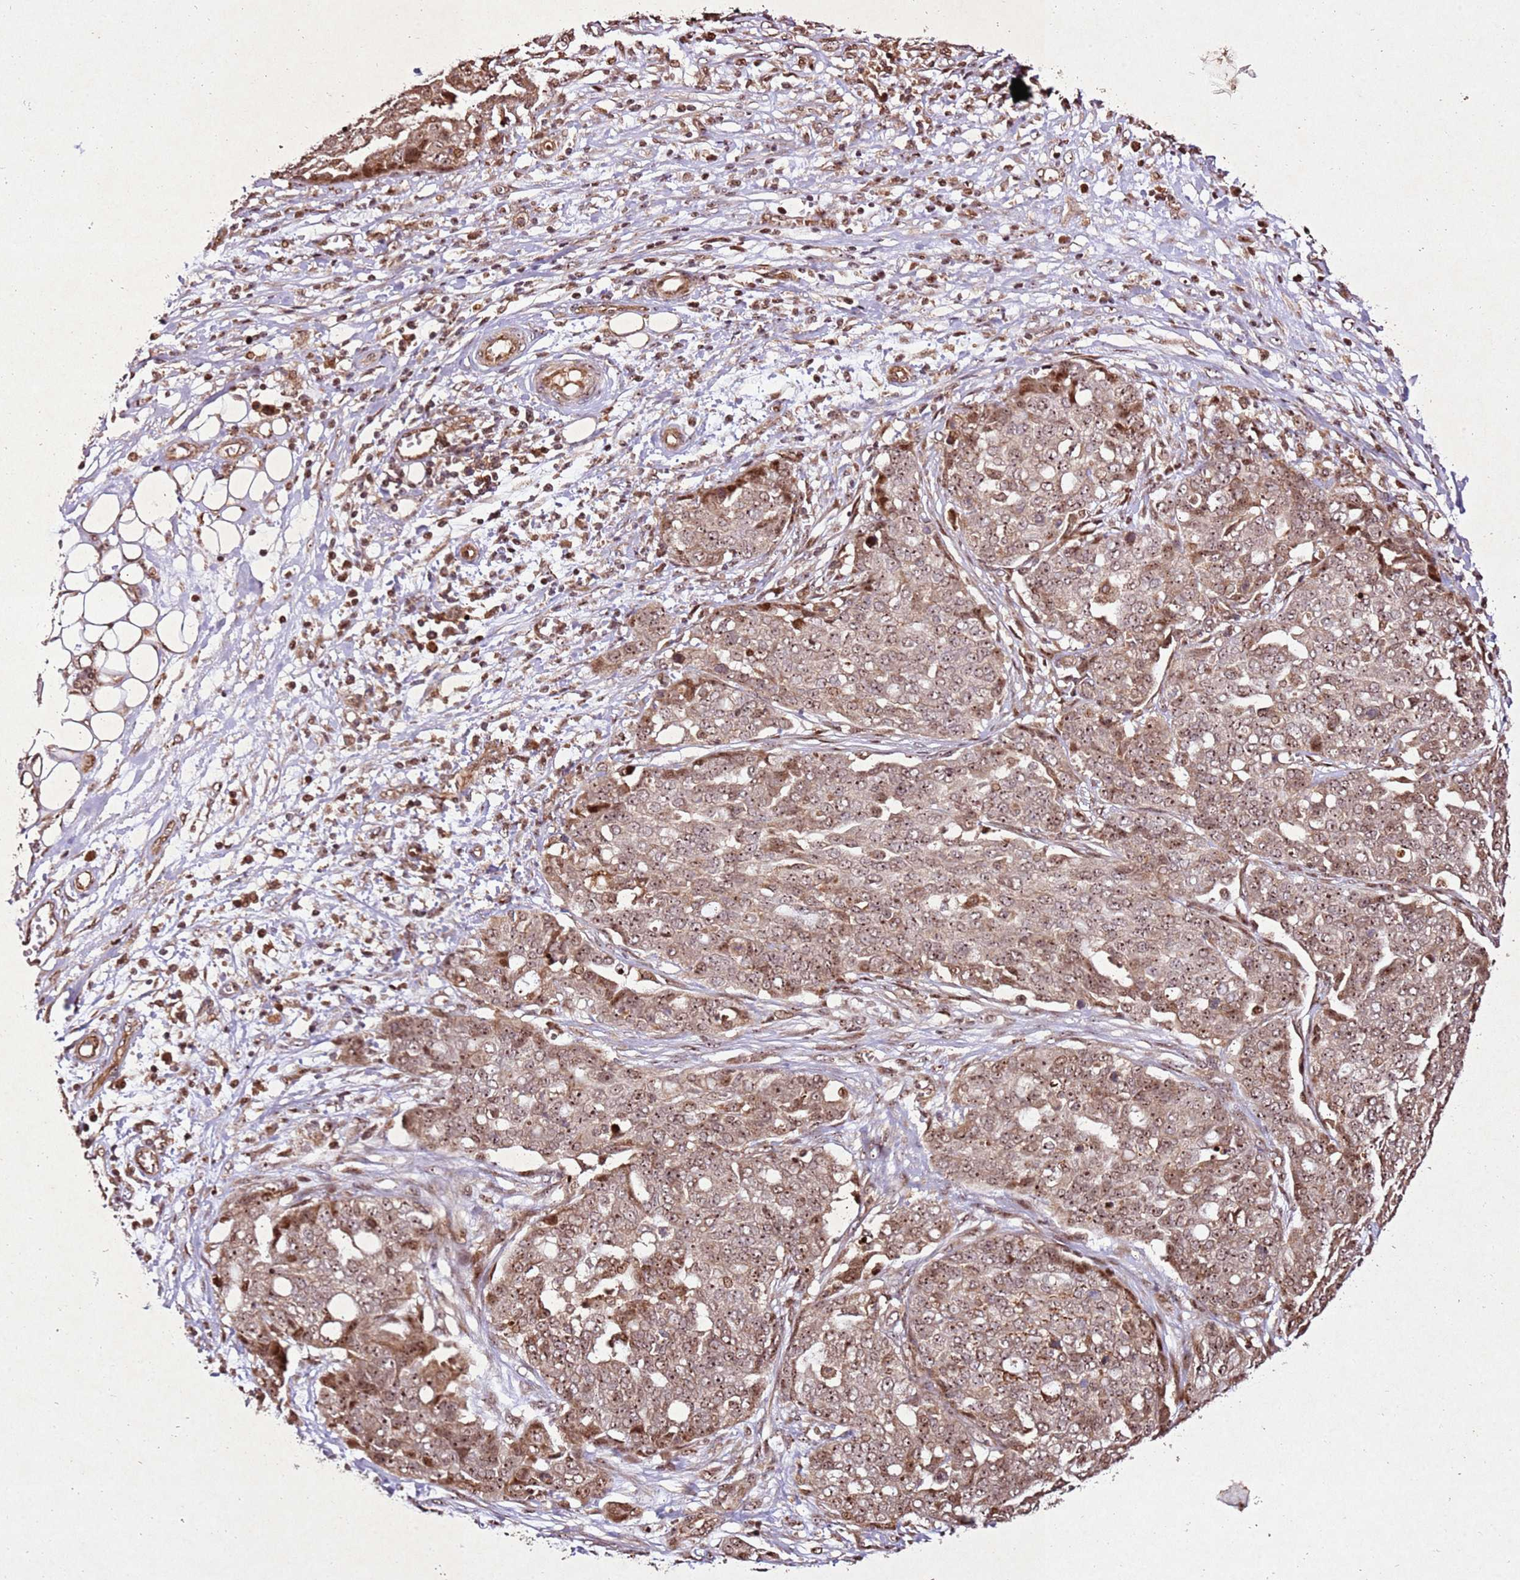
{"staining": {"intensity": "moderate", "quantity": ">75%", "location": "cytoplasmic/membranous,nuclear"}, "tissue": "ovarian cancer", "cell_type": "Tumor cells", "image_type": "cancer", "snomed": [{"axis": "morphology", "description": "Cystadenocarcinoma, serous, NOS"}, {"axis": "topography", "description": "Soft tissue"}, {"axis": "topography", "description": "Ovary"}], "caption": "Tumor cells show medium levels of moderate cytoplasmic/membranous and nuclear staining in approximately >75% of cells in human serous cystadenocarcinoma (ovarian).", "gene": "PTMA", "patient": {"sex": "female", "age": 57}}